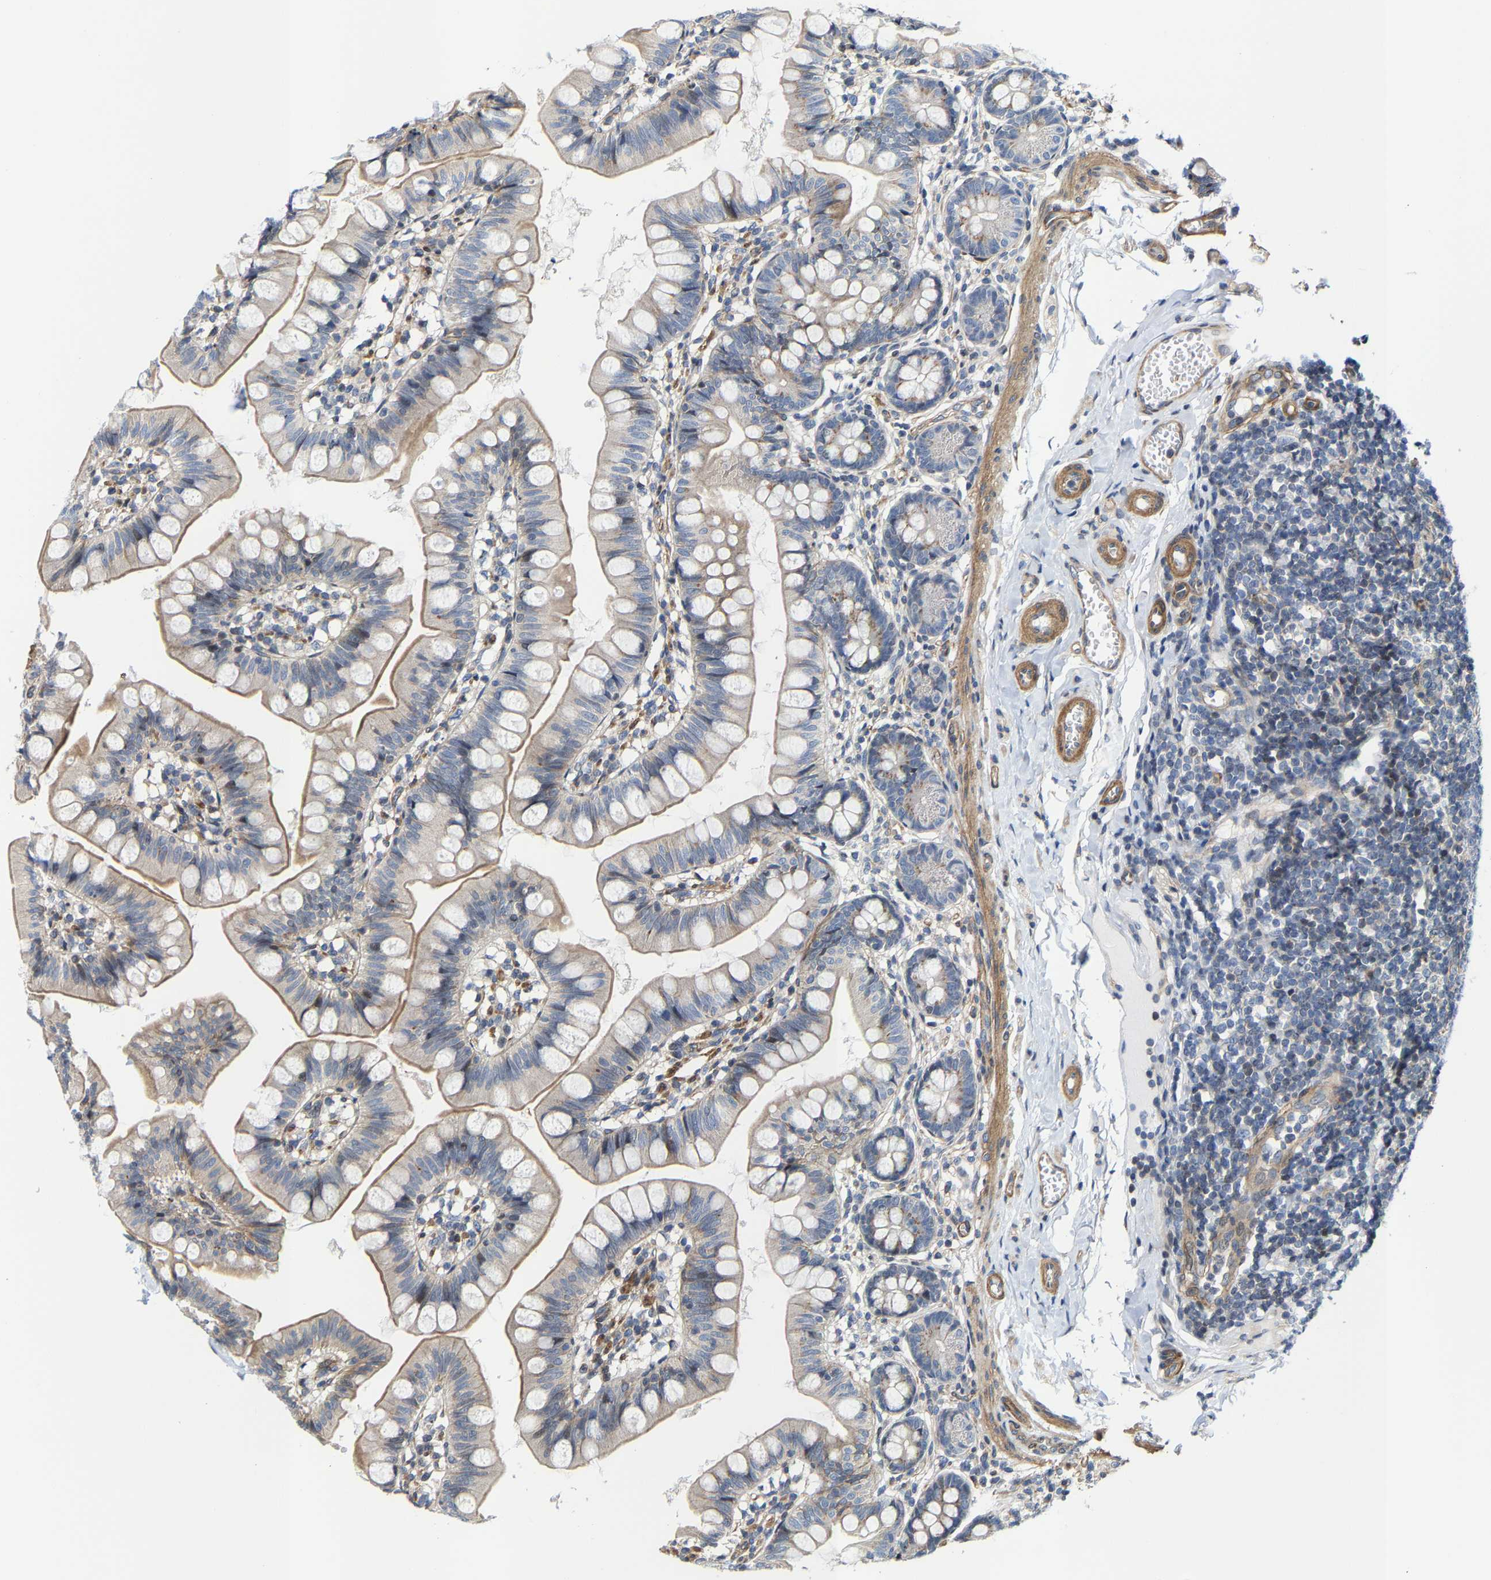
{"staining": {"intensity": "weak", "quantity": "<25%", "location": "cytoplasmic/membranous"}, "tissue": "small intestine", "cell_type": "Glandular cells", "image_type": "normal", "snomed": [{"axis": "morphology", "description": "Normal tissue, NOS"}, {"axis": "topography", "description": "Small intestine"}], "caption": "IHC histopathology image of benign small intestine stained for a protein (brown), which demonstrates no expression in glandular cells.", "gene": "TGFB1I1", "patient": {"sex": "male", "age": 7}}